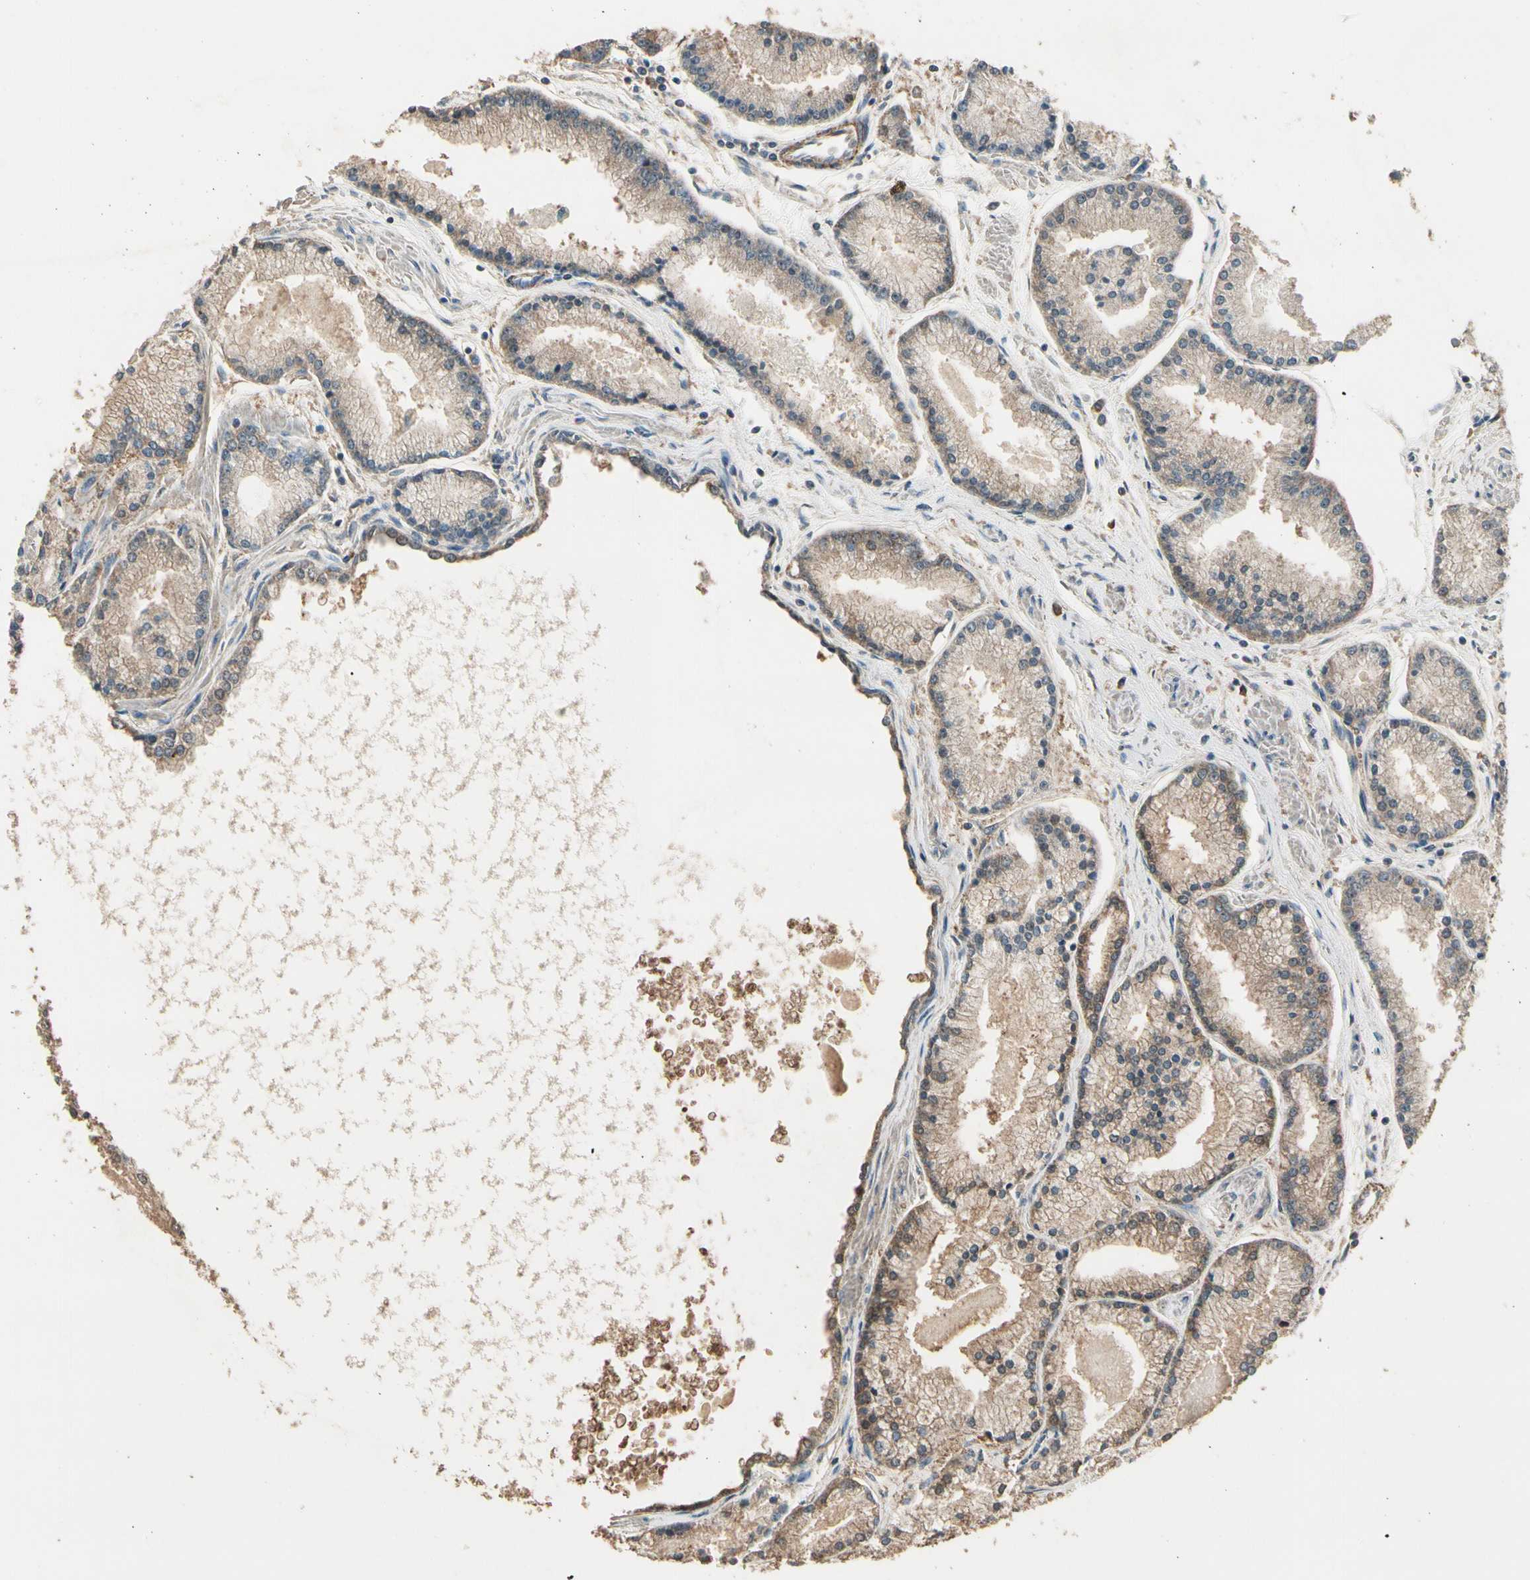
{"staining": {"intensity": "weak", "quantity": ">75%", "location": "cytoplasmic/membranous"}, "tissue": "prostate cancer", "cell_type": "Tumor cells", "image_type": "cancer", "snomed": [{"axis": "morphology", "description": "Adenocarcinoma, High grade"}, {"axis": "topography", "description": "Prostate"}], "caption": "Weak cytoplasmic/membranous expression is present in approximately >75% of tumor cells in prostate high-grade adenocarcinoma.", "gene": "CDH6", "patient": {"sex": "male", "age": 61}}